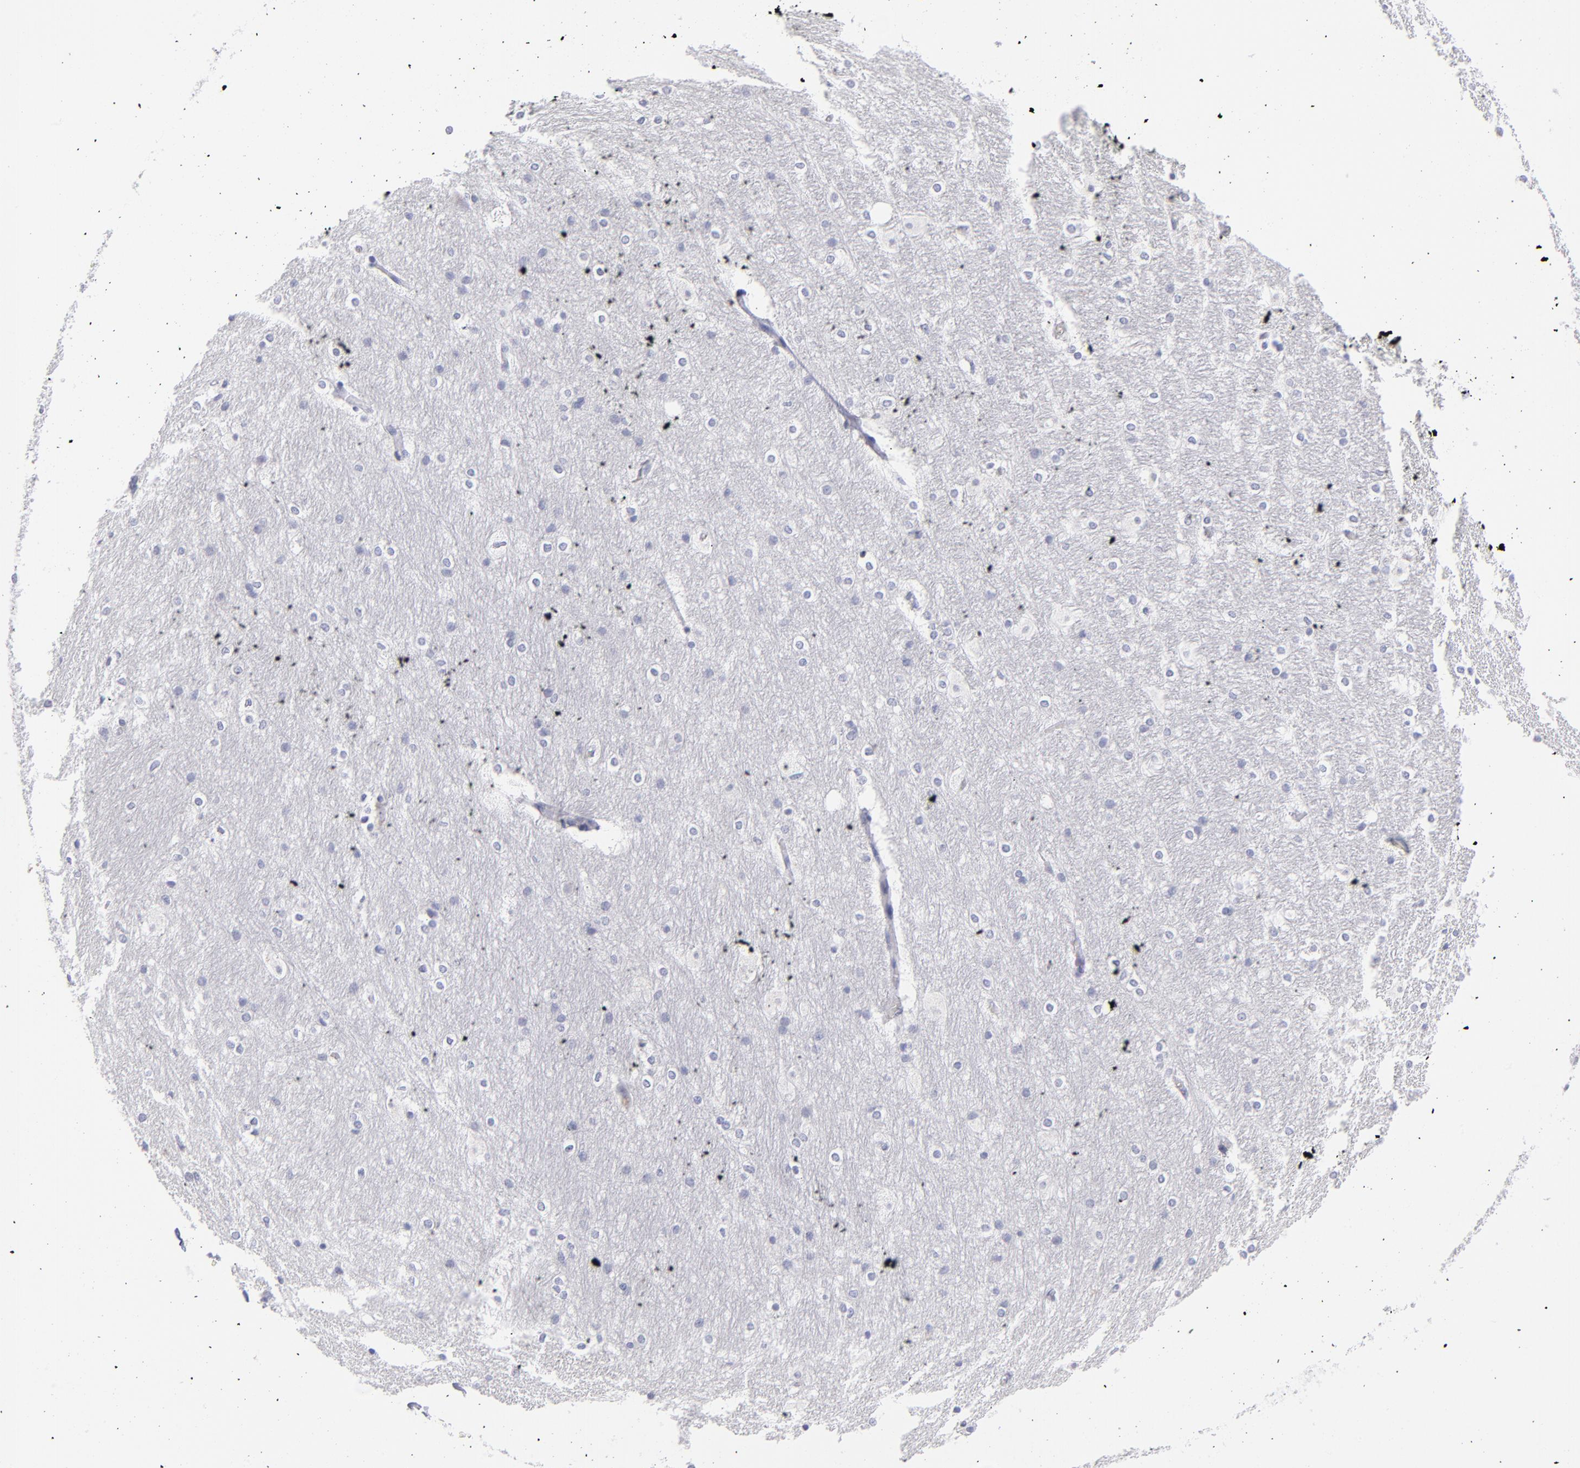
{"staining": {"intensity": "negative", "quantity": "none", "location": "none"}, "tissue": "hippocampus", "cell_type": "Glial cells", "image_type": "normal", "snomed": [{"axis": "morphology", "description": "Normal tissue, NOS"}, {"axis": "topography", "description": "Hippocampus"}], "caption": "High power microscopy photomicrograph of an immunohistochemistry photomicrograph of normal hippocampus, revealing no significant positivity in glial cells.", "gene": "MTHFD2", "patient": {"sex": "female", "age": 19}}